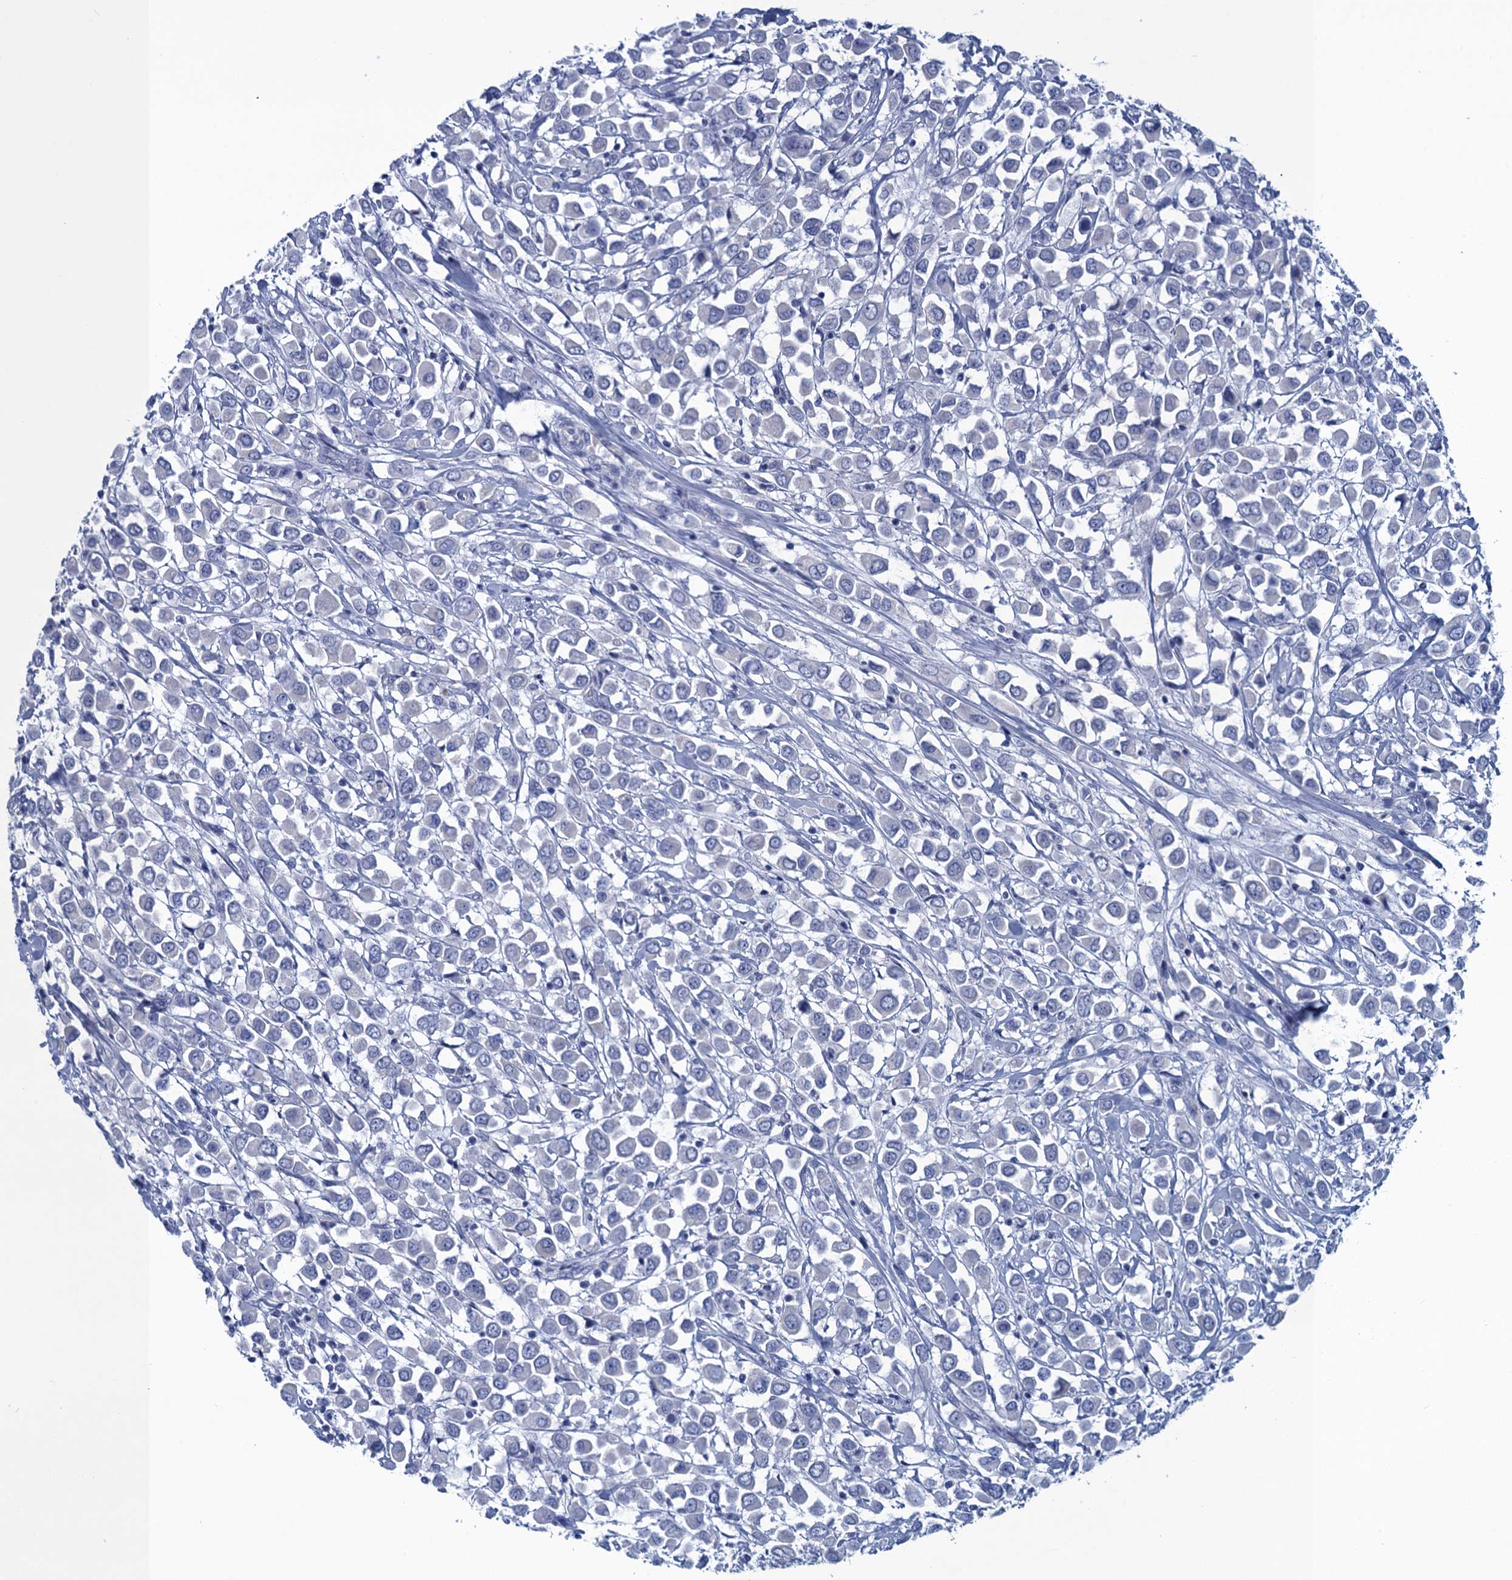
{"staining": {"intensity": "negative", "quantity": "none", "location": "none"}, "tissue": "breast cancer", "cell_type": "Tumor cells", "image_type": "cancer", "snomed": [{"axis": "morphology", "description": "Duct carcinoma"}, {"axis": "topography", "description": "Breast"}], "caption": "Human breast infiltrating ductal carcinoma stained for a protein using immunohistochemistry (IHC) demonstrates no staining in tumor cells.", "gene": "SCEL", "patient": {"sex": "female", "age": 61}}